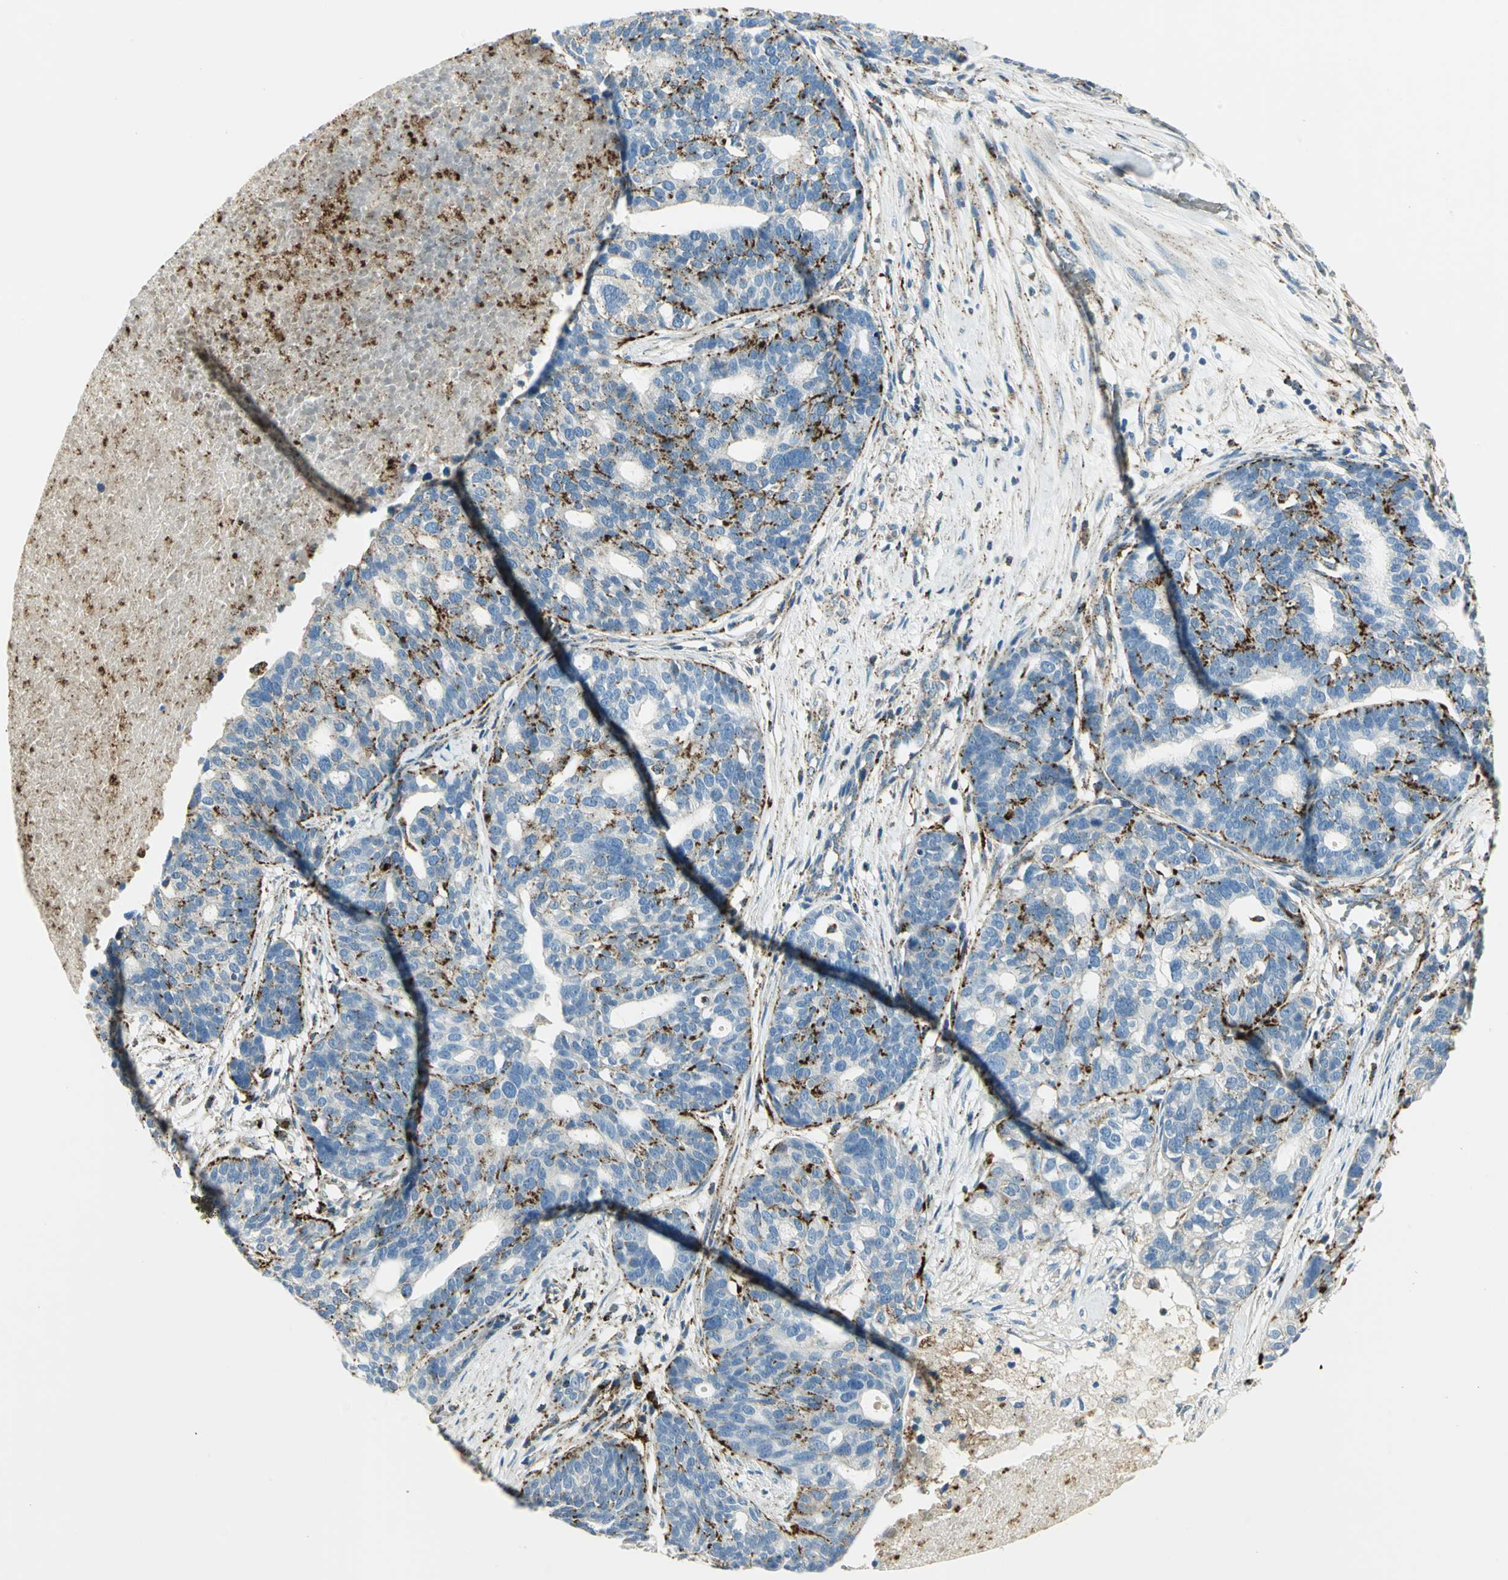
{"staining": {"intensity": "strong", "quantity": "25%-75%", "location": "cytoplasmic/membranous"}, "tissue": "ovarian cancer", "cell_type": "Tumor cells", "image_type": "cancer", "snomed": [{"axis": "morphology", "description": "Cystadenocarcinoma, serous, NOS"}, {"axis": "topography", "description": "Ovary"}], "caption": "Immunohistochemistry micrograph of neoplastic tissue: human ovarian cancer stained using immunohistochemistry shows high levels of strong protein expression localized specifically in the cytoplasmic/membranous of tumor cells, appearing as a cytoplasmic/membranous brown color.", "gene": "ARSA", "patient": {"sex": "female", "age": 59}}